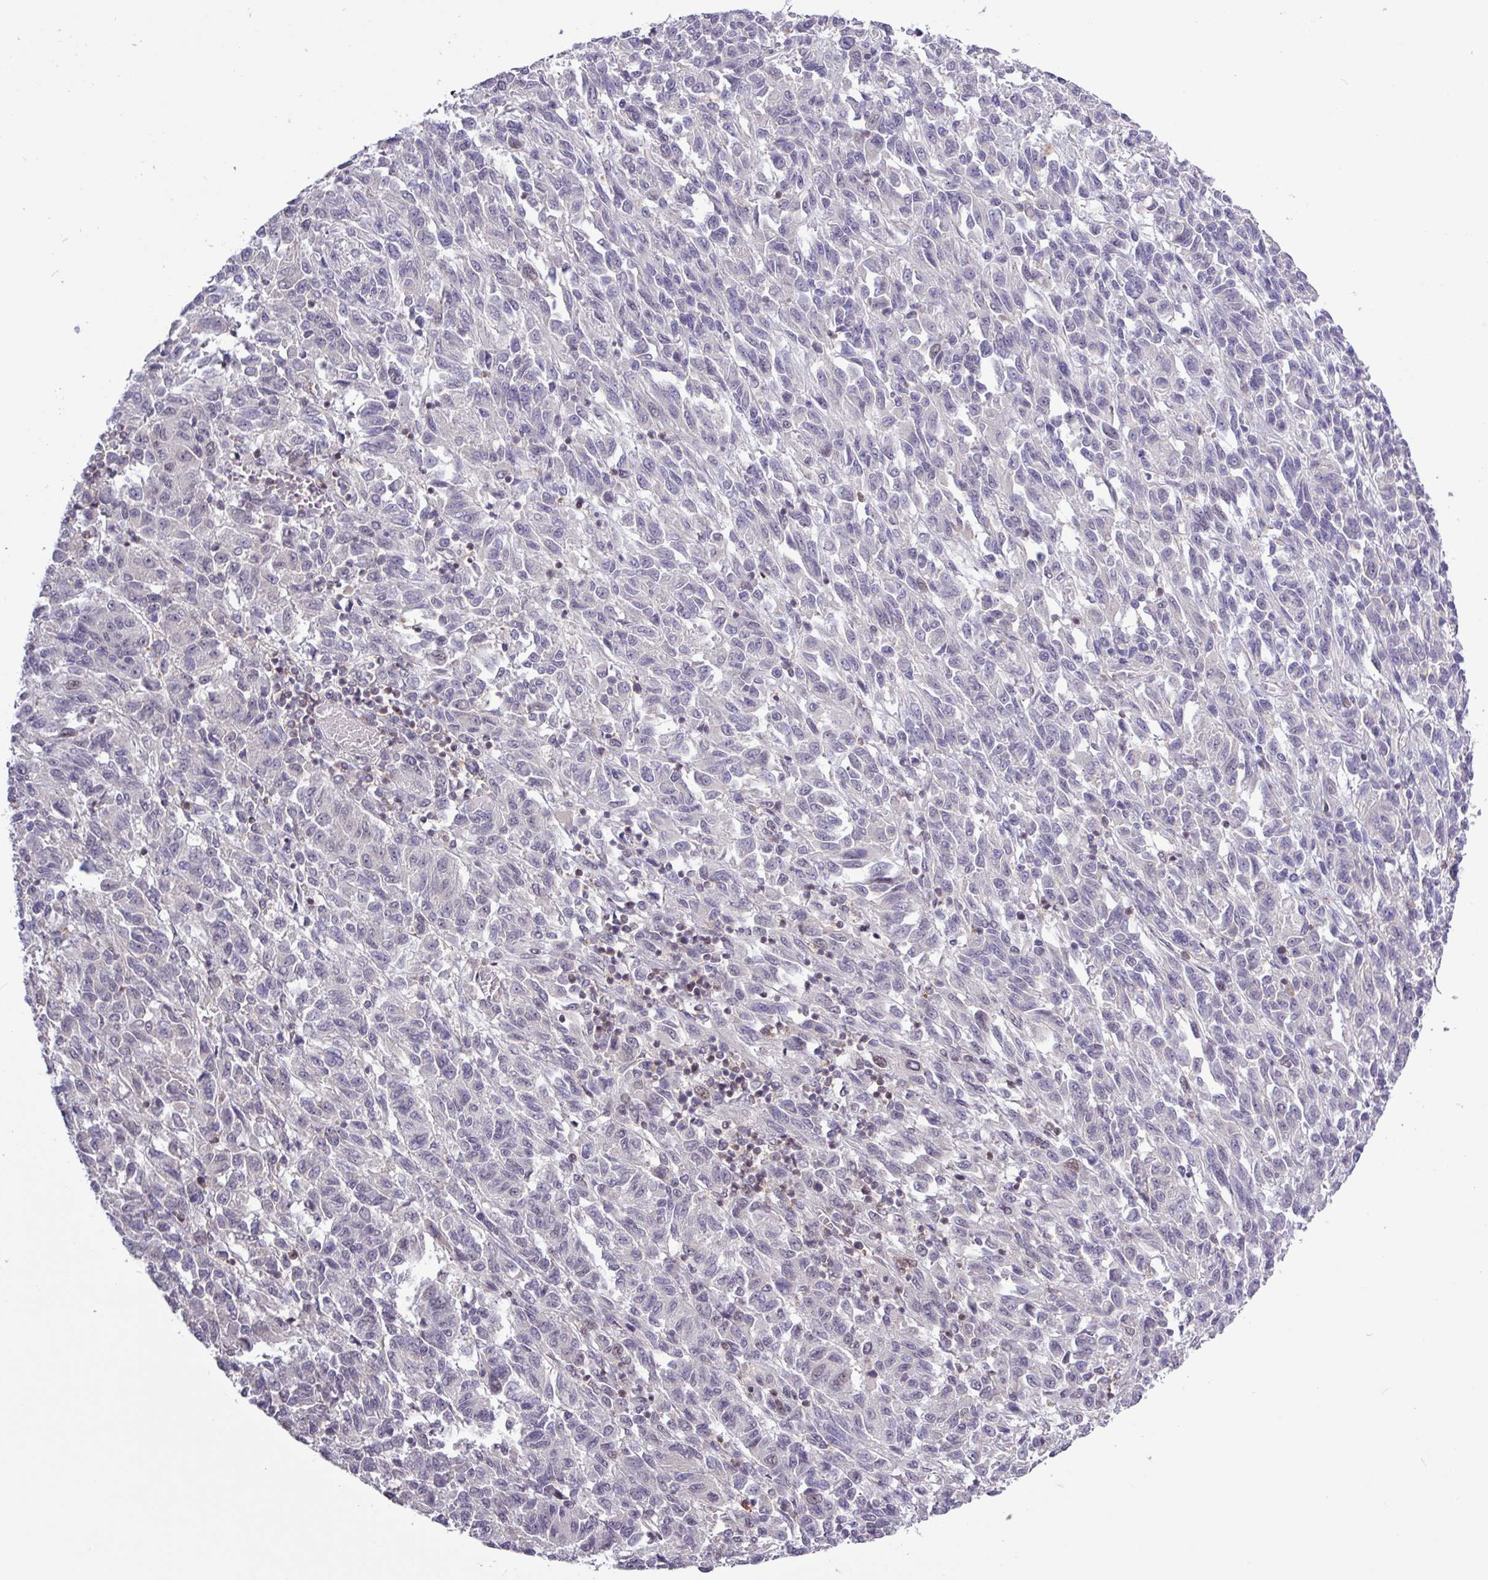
{"staining": {"intensity": "negative", "quantity": "none", "location": "none"}, "tissue": "melanoma", "cell_type": "Tumor cells", "image_type": "cancer", "snomed": [{"axis": "morphology", "description": "Malignant melanoma, Metastatic site"}, {"axis": "topography", "description": "Lung"}], "caption": "DAB immunohistochemical staining of melanoma reveals no significant staining in tumor cells.", "gene": "RTL3", "patient": {"sex": "male", "age": 64}}